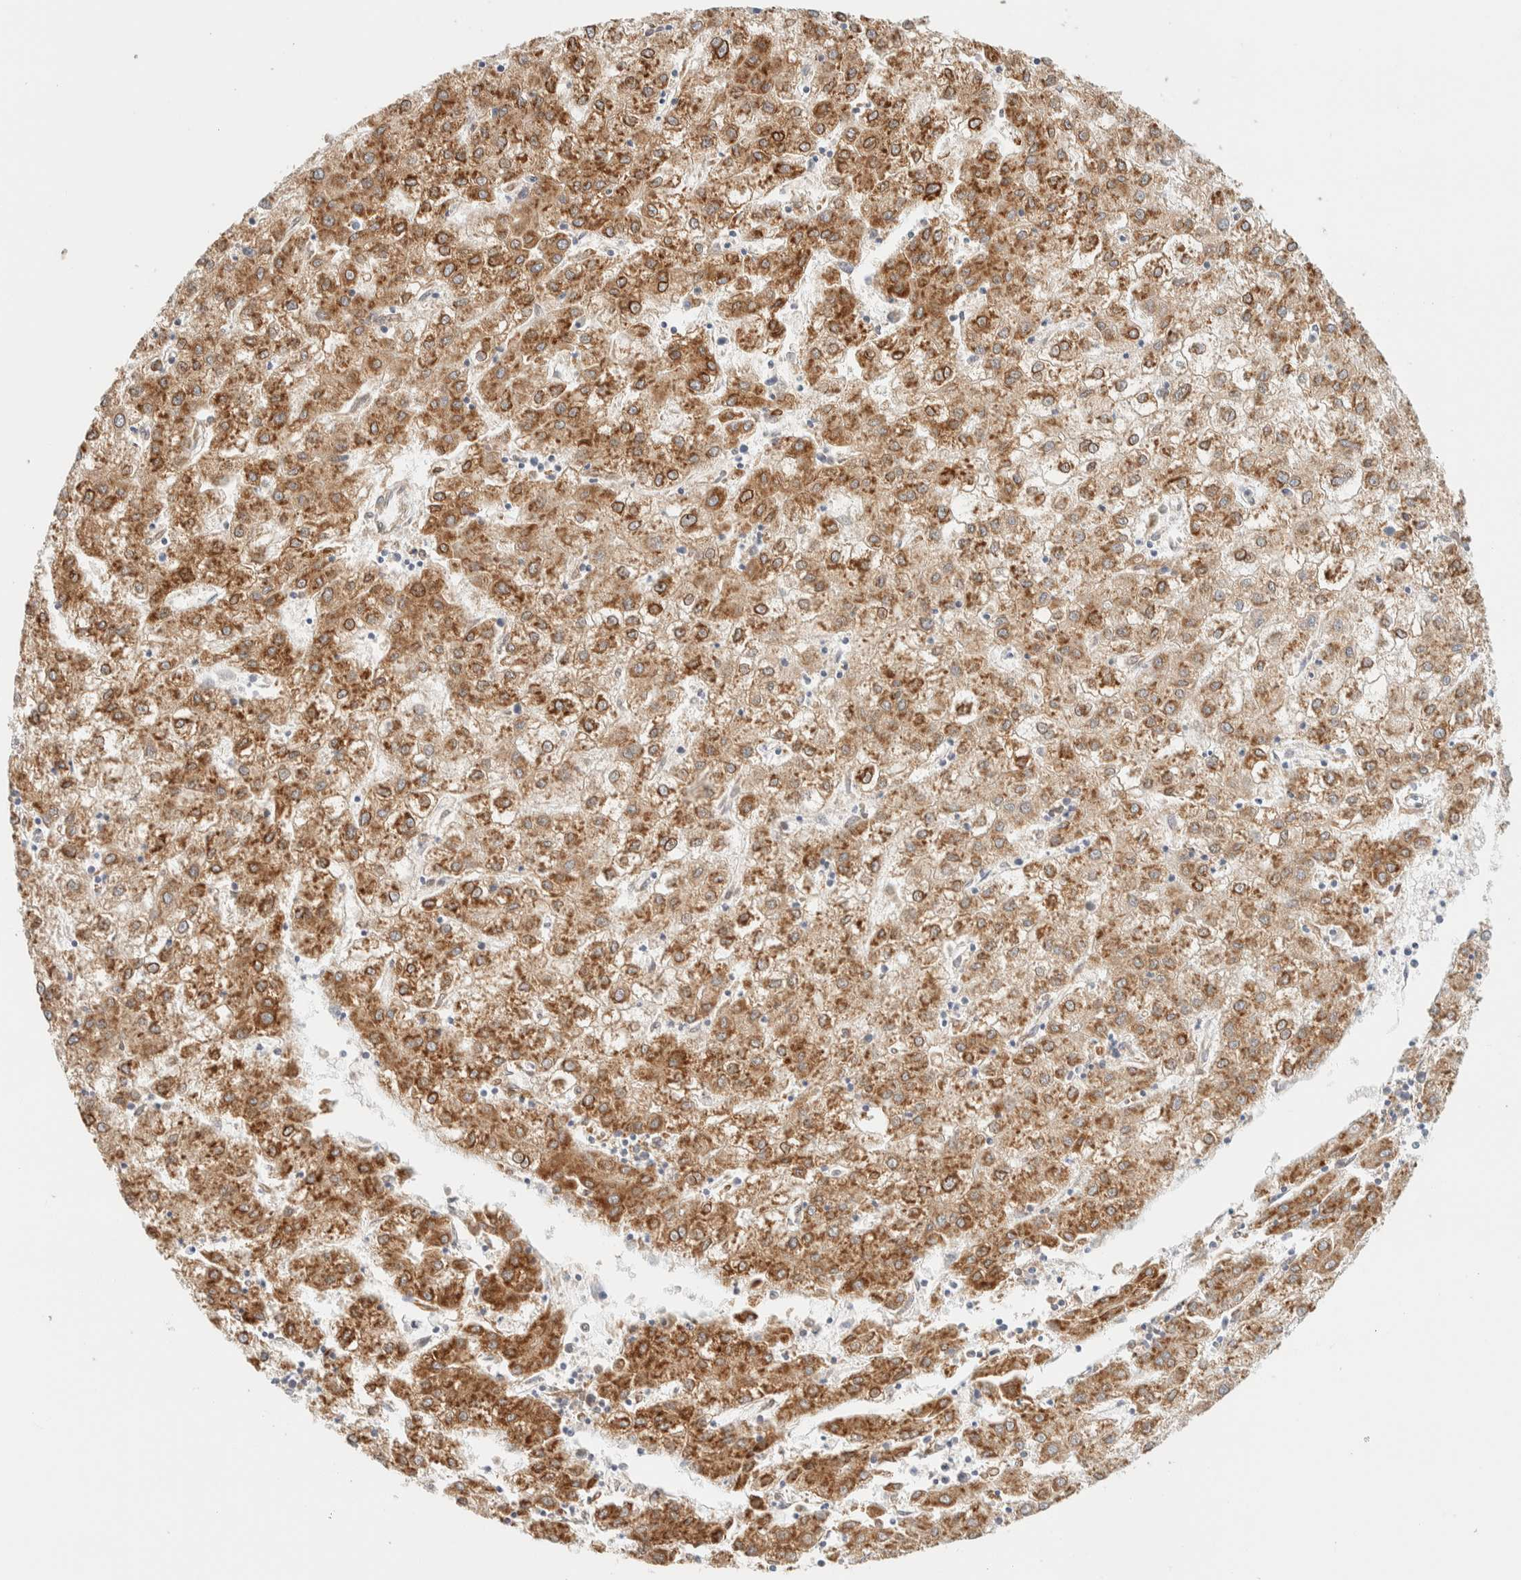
{"staining": {"intensity": "moderate", "quantity": ">75%", "location": "cytoplasmic/membranous"}, "tissue": "liver cancer", "cell_type": "Tumor cells", "image_type": "cancer", "snomed": [{"axis": "morphology", "description": "Carcinoma, Hepatocellular, NOS"}, {"axis": "topography", "description": "Liver"}], "caption": "Protein expression analysis of hepatocellular carcinoma (liver) reveals moderate cytoplasmic/membranous expression in approximately >75% of tumor cells.", "gene": "NT5C", "patient": {"sex": "male", "age": 72}}